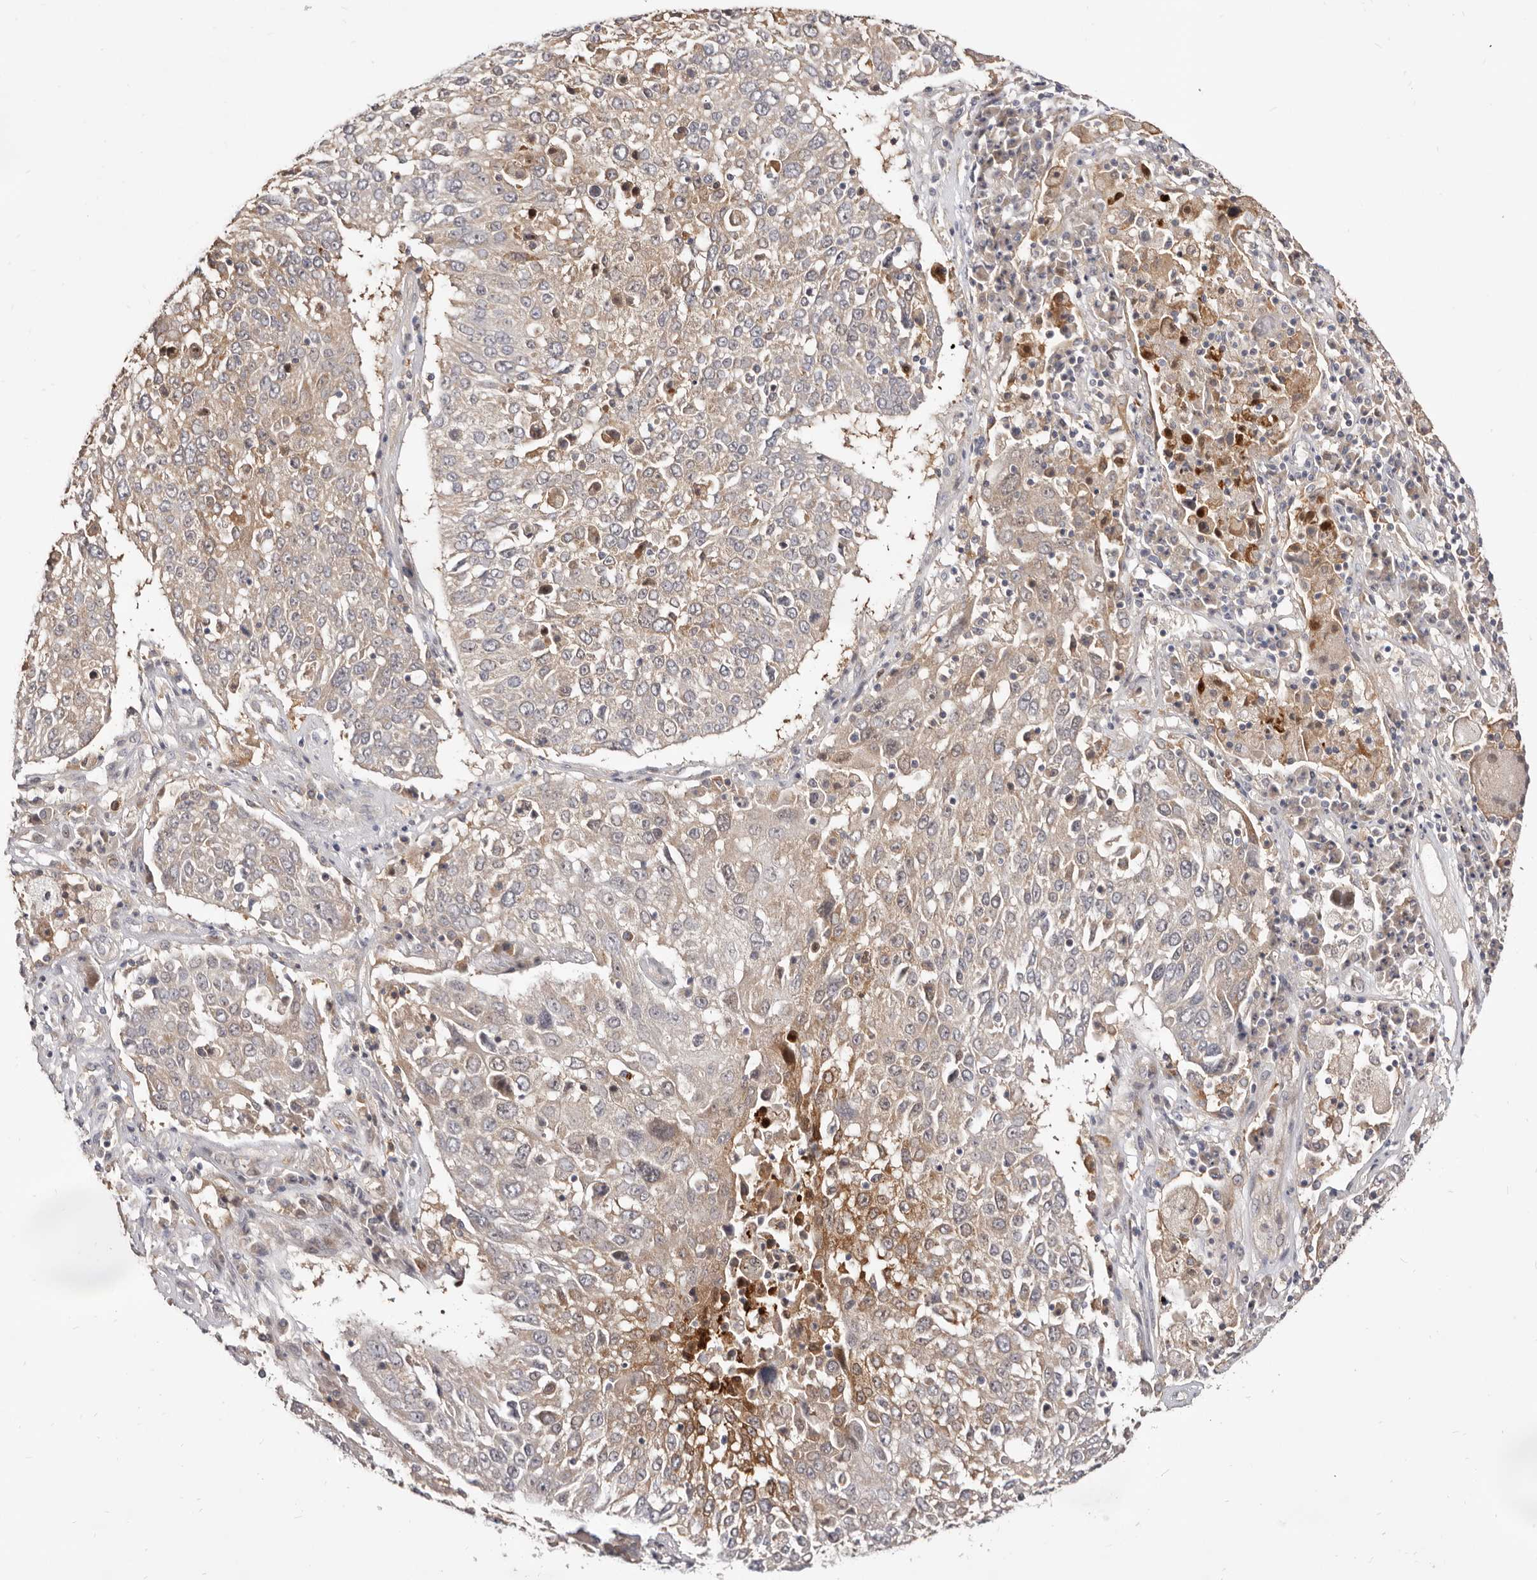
{"staining": {"intensity": "weak", "quantity": ">75%", "location": "cytoplasmic/membranous"}, "tissue": "lung cancer", "cell_type": "Tumor cells", "image_type": "cancer", "snomed": [{"axis": "morphology", "description": "Squamous cell carcinoma, NOS"}, {"axis": "topography", "description": "Lung"}], "caption": "Human squamous cell carcinoma (lung) stained for a protein (brown) displays weak cytoplasmic/membranous positive positivity in approximately >75% of tumor cells.", "gene": "TC2N", "patient": {"sex": "male", "age": 65}}